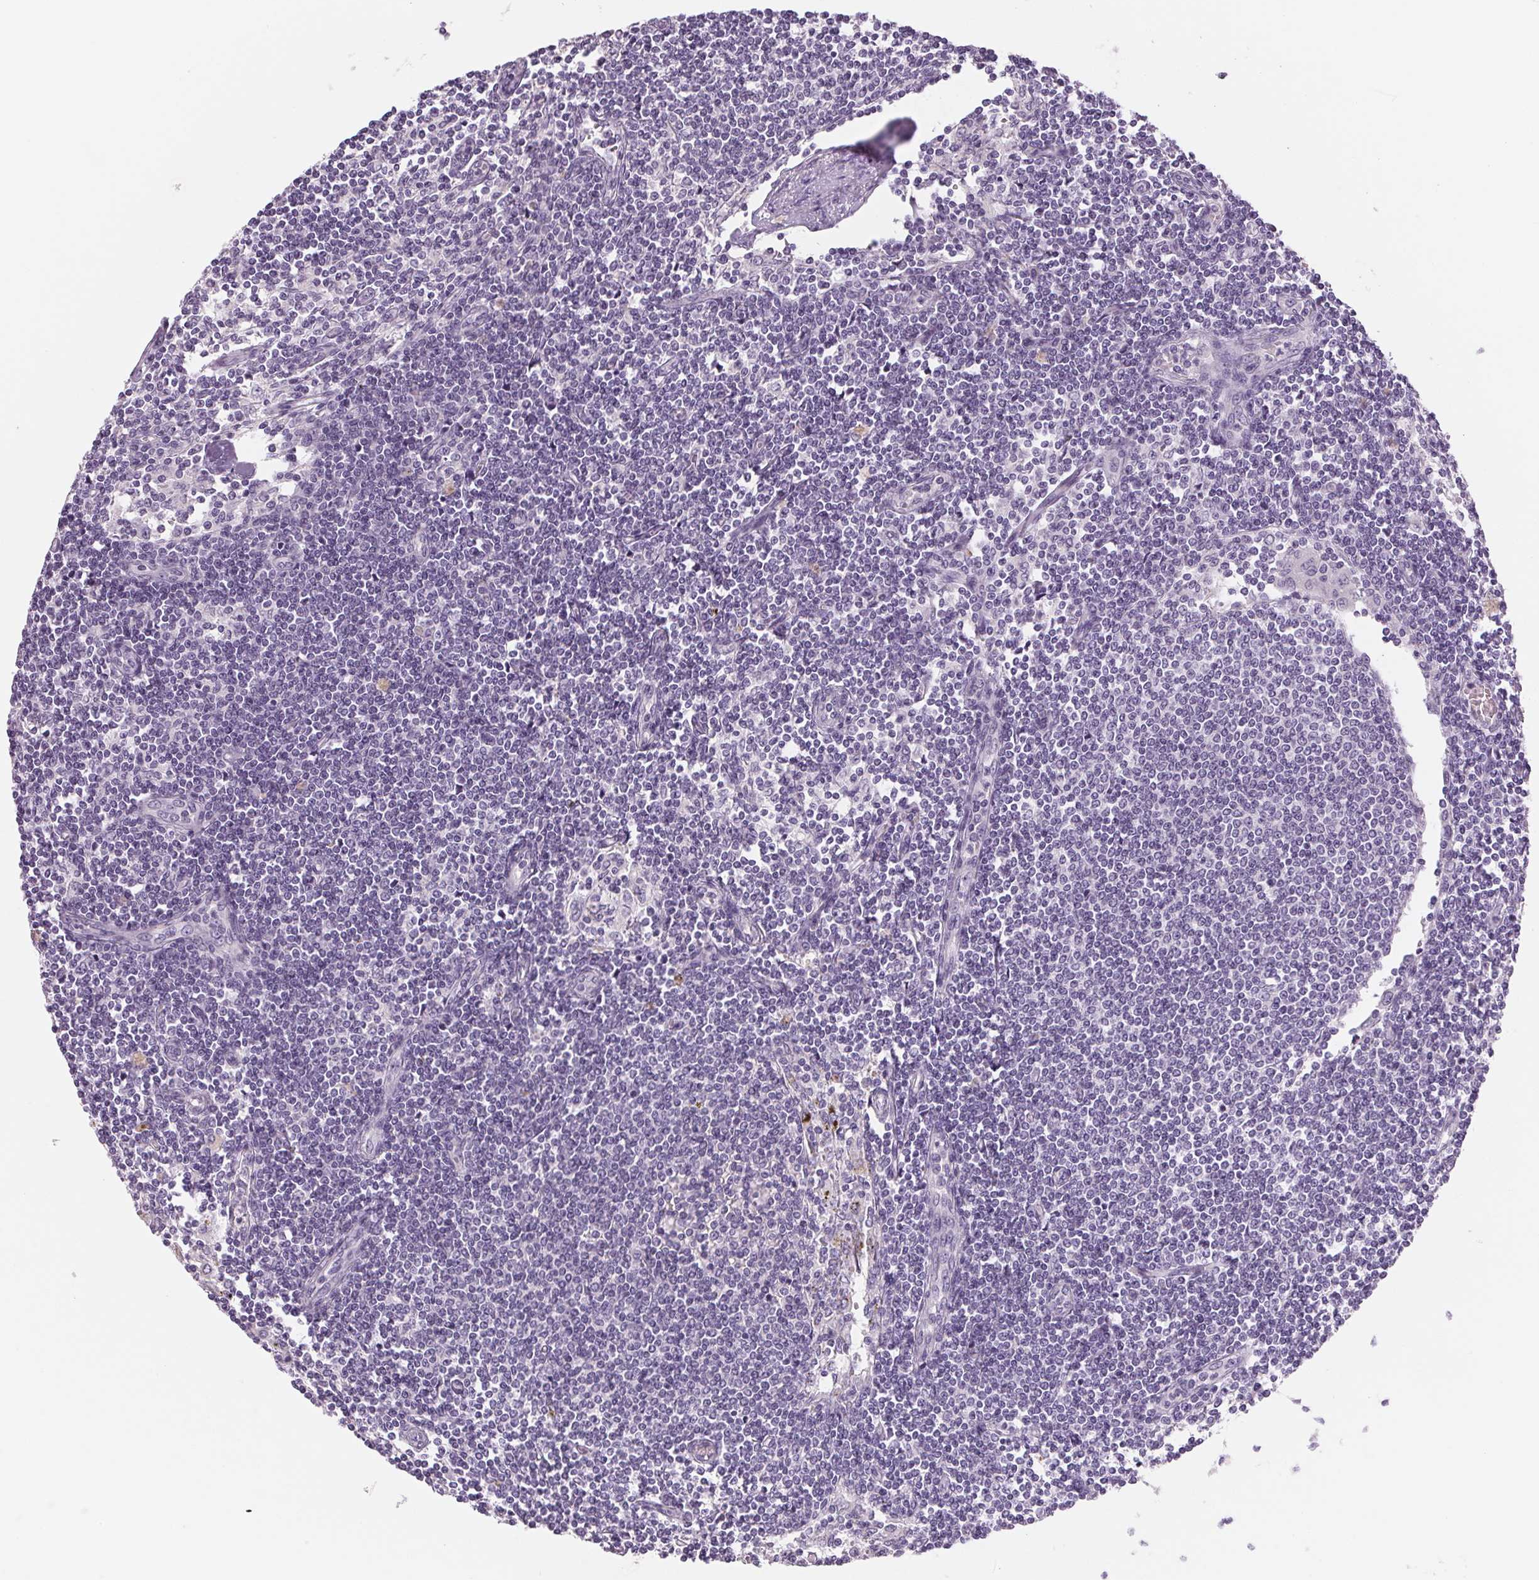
{"staining": {"intensity": "negative", "quantity": "none", "location": "none"}, "tissue": "lymph node", "cell_type": "Germinal center cells", "image_type": "normal", "snomed": [{"axis": "morphology", "description": "Normal tissue, NOS"}, {"axis": "topography", "description": "Lymph node"}], "caption": "IHC histopathology image of unremarkable lymph node: lymph node stained with DAB reveals no significant protein positivity in germinal center cells. Brightfield microscopy of immunohistochemistry stained with DAB (brown) and hematoxylin (blue), captured at high magnification.", "gene": "CCDC168", "patient": {"sex": "female", "age": 69}}